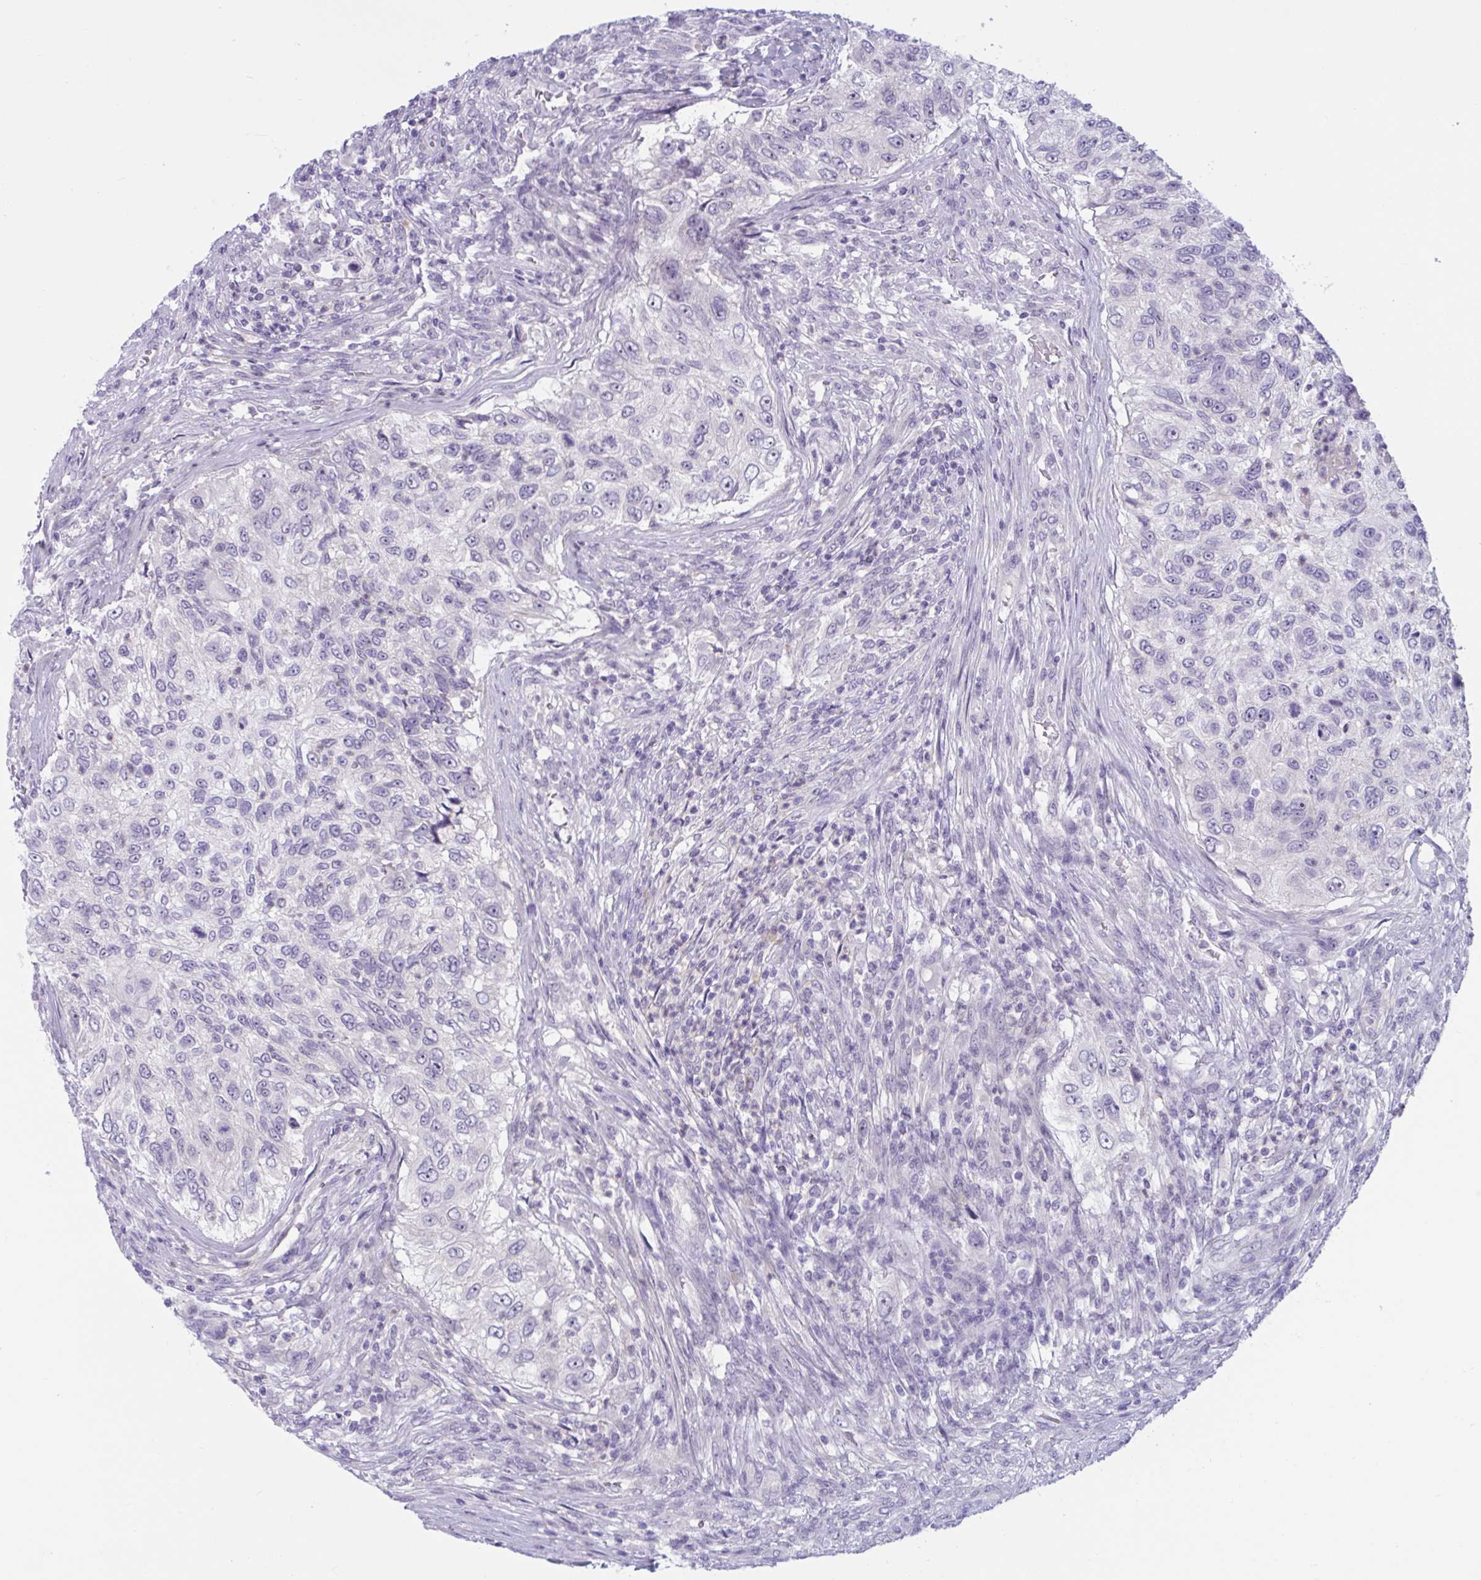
{"staining": {"intensity": "negative", "quantity": "none", "location": "none"}, "tissue": "urothelial cancer", "cell_type": "Tumor cells", "image_type": "cancer", "snomed": [{"axis": "morphology", "description": "Urothelial carcinoma, High grade"}, {"axis": "topography", "description": "Urinary bladder"}], "caption": "Immunohistochemistry image of neoplastic tissue: human high-grade urothelial carcinoma stained with DAB (3,3'-diaminobenzidine) shows no significant protein positivity in tumor cells.", "gene": "WNT9B", "patient": {"sex": "female", "age": 60}}